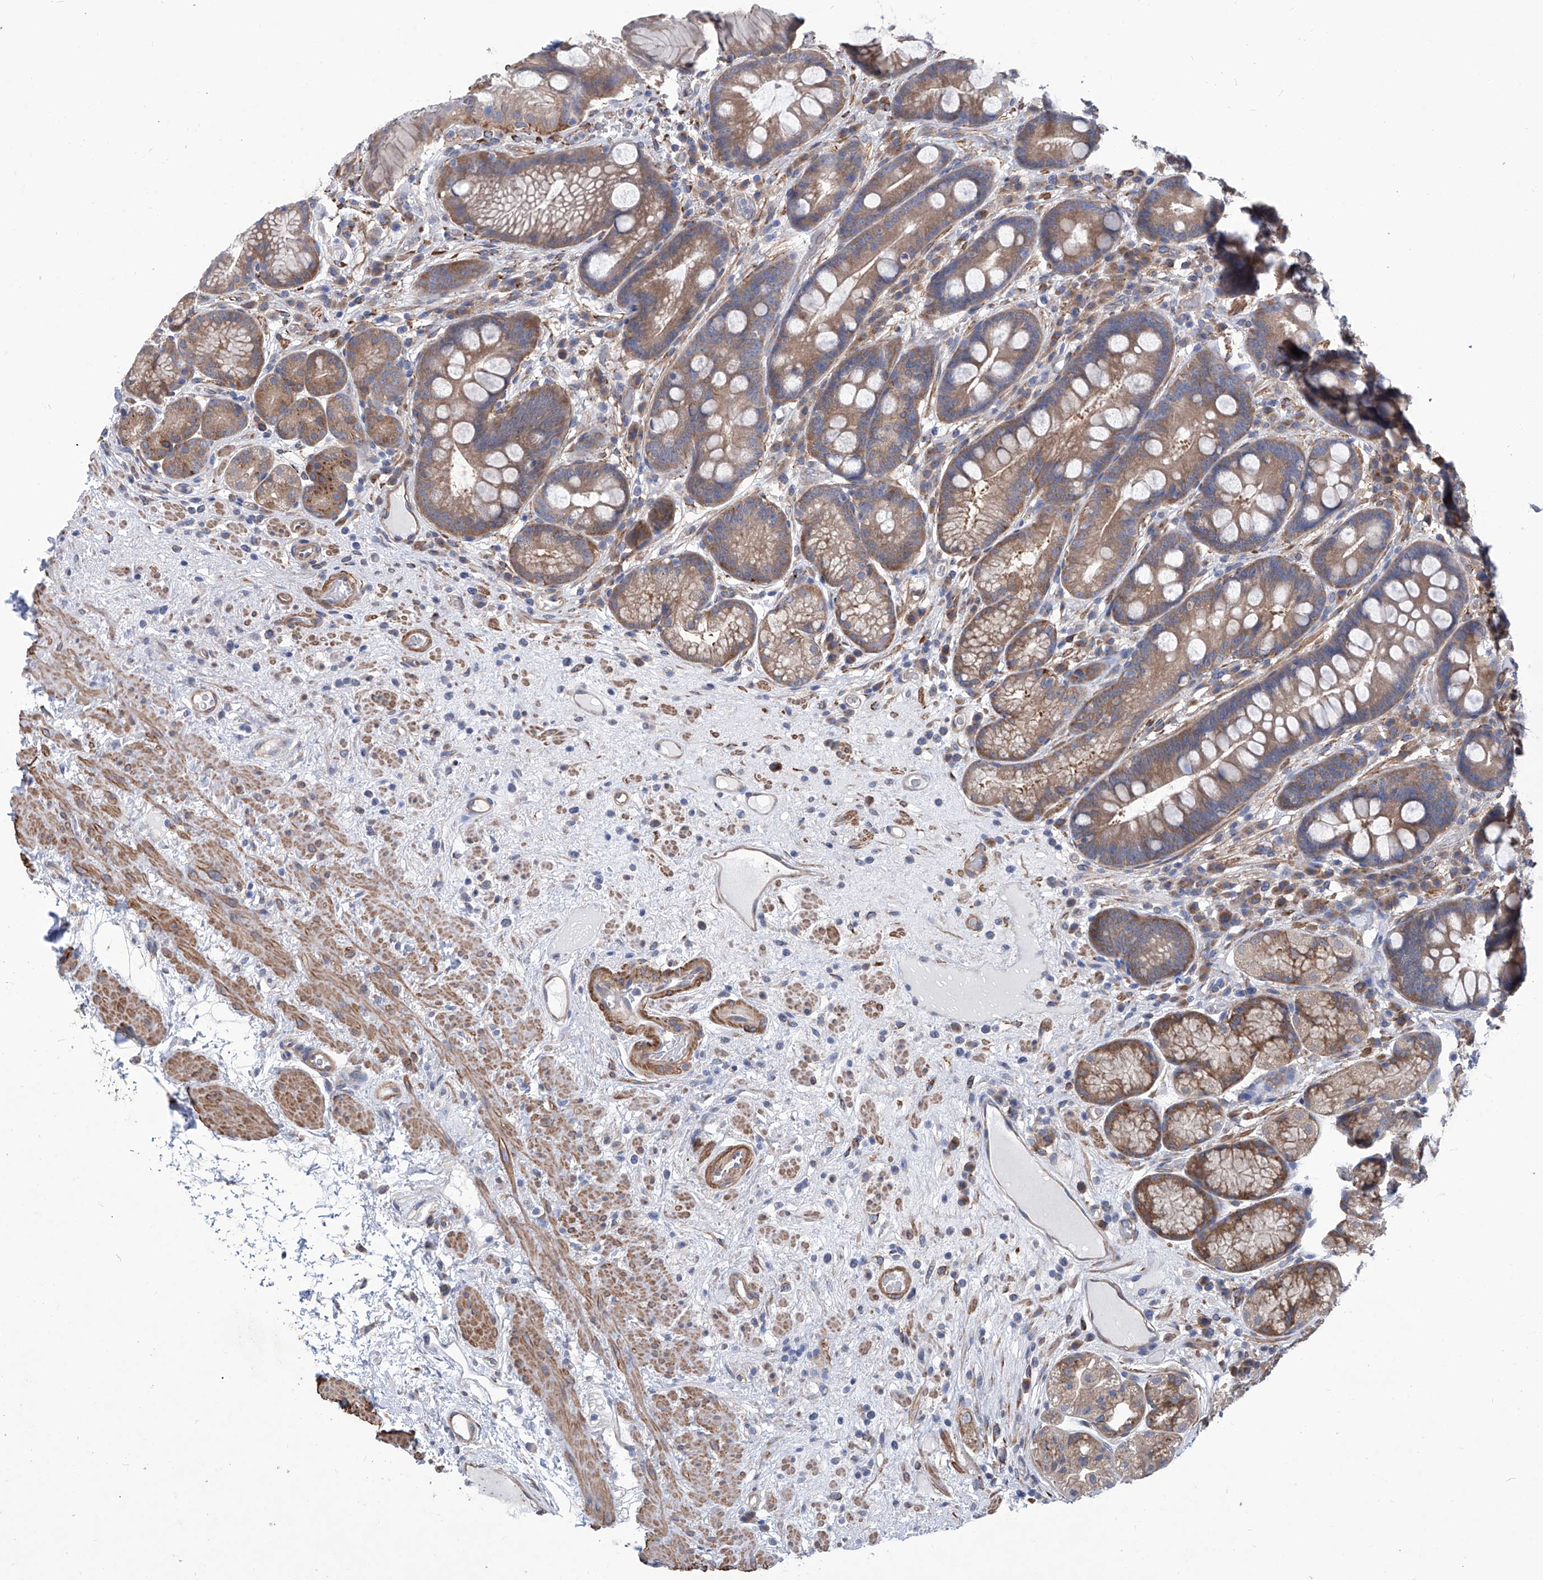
{"staining": {"intensity": "moderate", "quantity": ">75%", "location": "cytoplasmic/membranous"}, "tissue": "stomach", "cell_type": "Glandular cells", "image_type": "normal", "snomed": [{"axis": "morphology", "description": "Normal tissue, NOS"}, {"axis": "topography", "description": "Stomach"}], "caption": "About >75% of glandular cells in unremarkable stomach exhibit moderate cytoplasmic/membranous protein positivity as visualized by brown immunohistochemical staining.", "gene": "SMS", "patient": {"sex": "male", "age": 57}}